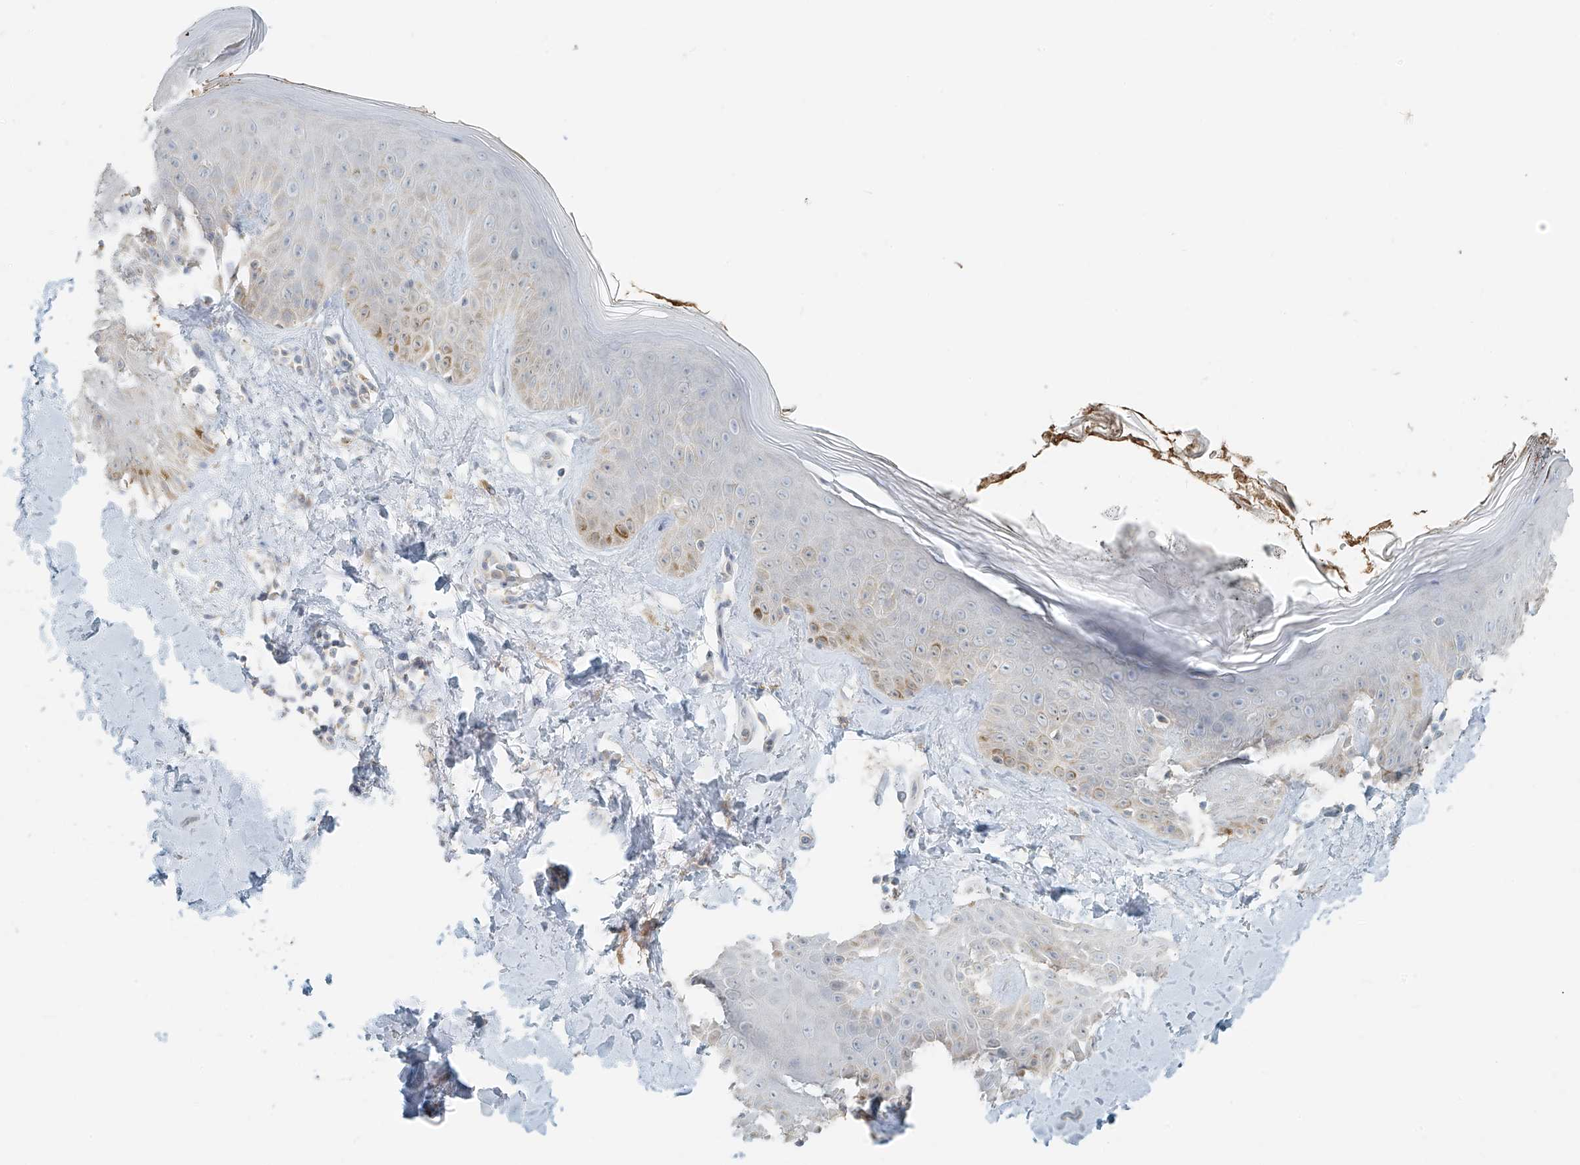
{"staining": {"intensity": "weak", "quantity": "25%-75%", "location": "cytoplasmic/membranous"}, "tissue": "skin", "cell_type": "Fibroblasts", "image_type": "normal", "snomed": [{"axis": "morphology", "description": "Normal tissue, NOS"}, {"axis": "topography", "description": "Skin"}], "caption": "Weak cytoplasmic/membranous protein expression is present in approximately 25%-75% of fibroblasts in skin. The staining is performed using DAB brown chromogen to label protein expression. The nuclei are counter-stained blue using hematoxylin.", "gene": "UST", "patient": {"sex": "female", "age": 64}}